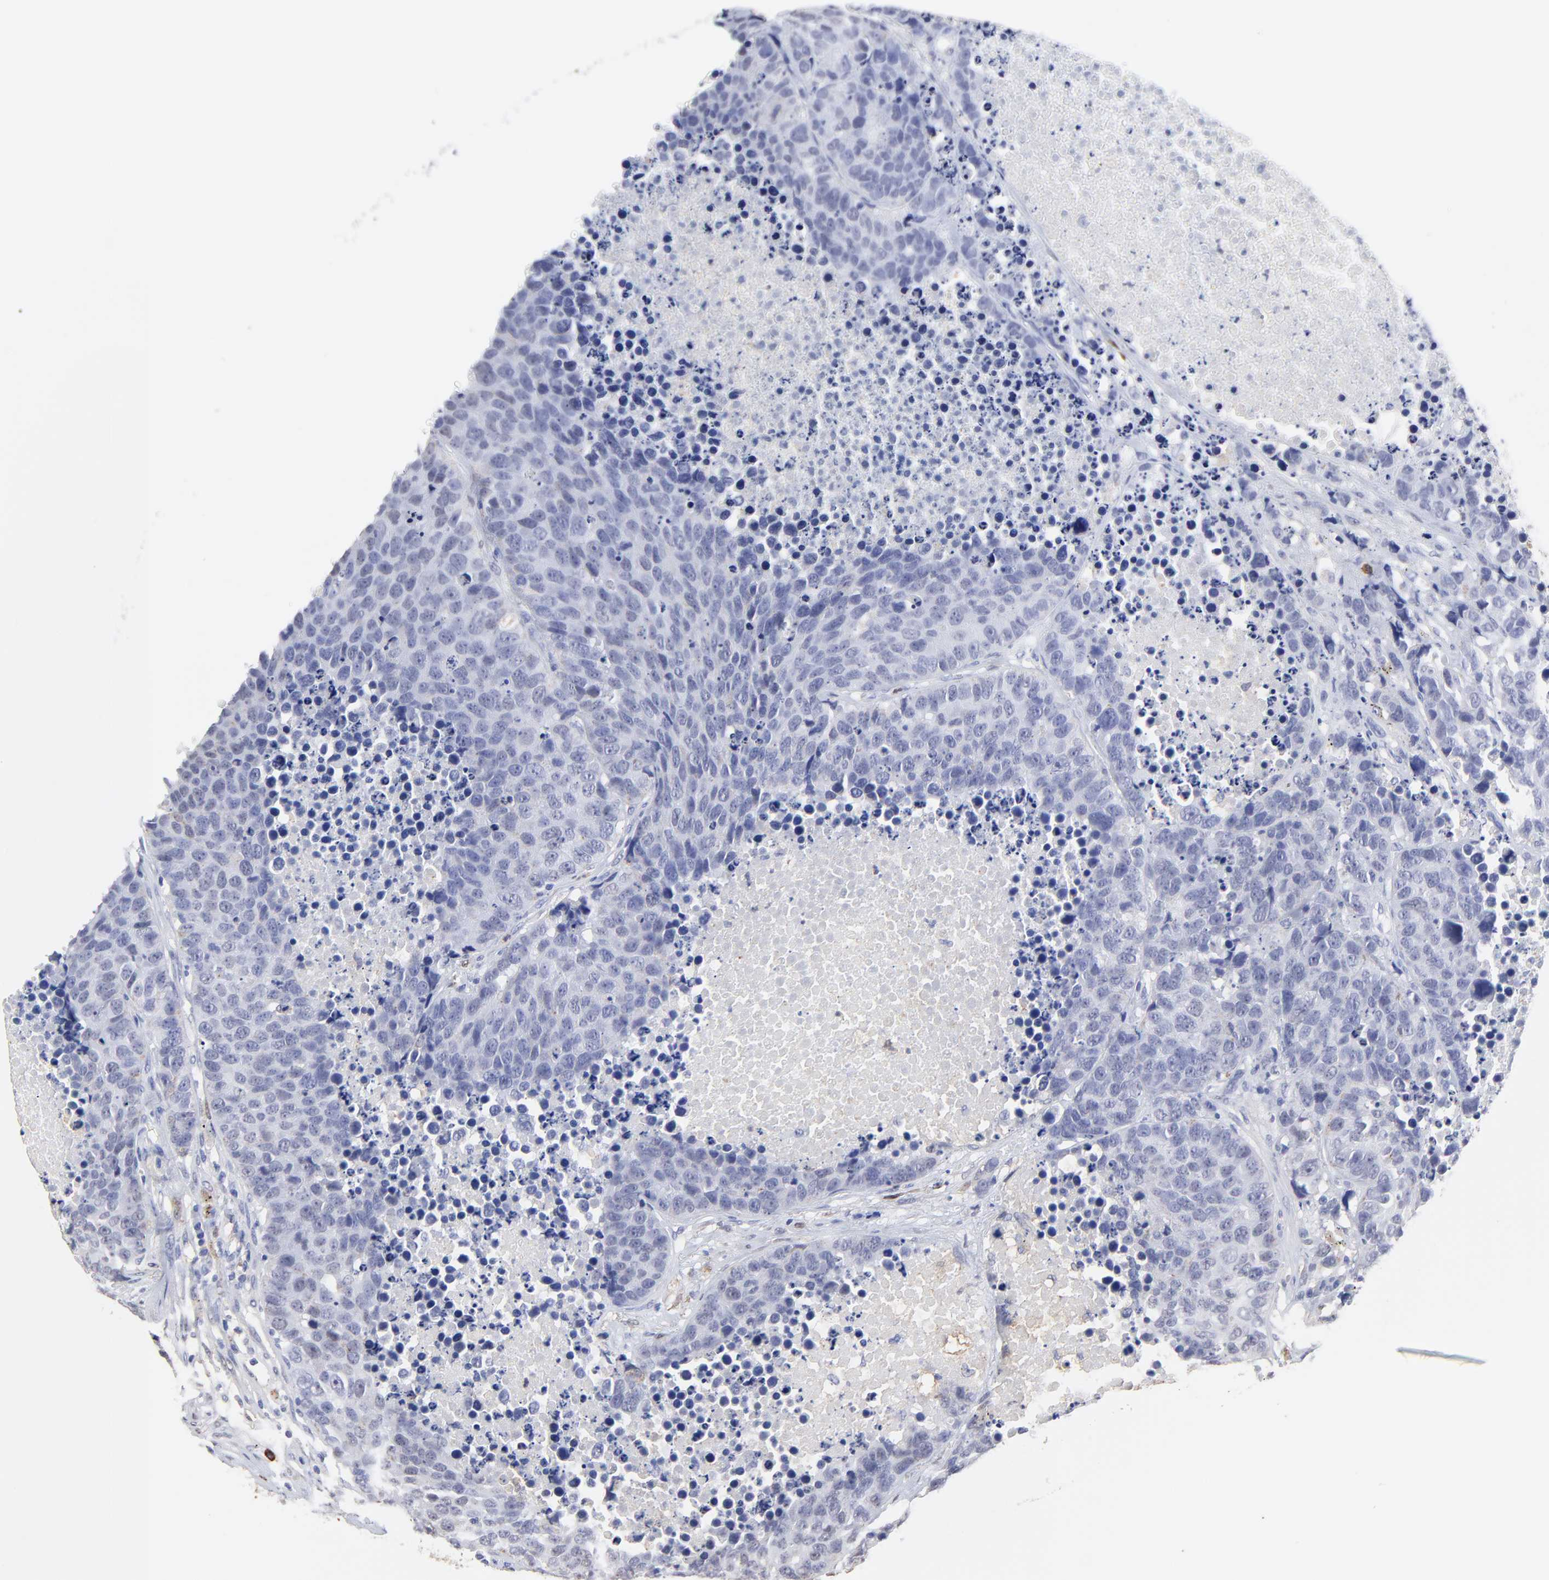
{"staining": {"intensity": "negative", "quantity": "none", "location": "none"}, "tissue": "carcinoid", "cell_type": "Tumor cells", "image_type": "cancer", "snomed": [{"axis": "morphology", "description": "Carcinoid, malignant, NOS"}, {"axis": "topography", "description": "Lung"}], "caption": "Malignant carcinoid stained for a protein using immunohistochemistry (IHC) shows no staining tumor cells.", "gene": "SMARCA1", "patient": {"sex": "male", "age": 60}}